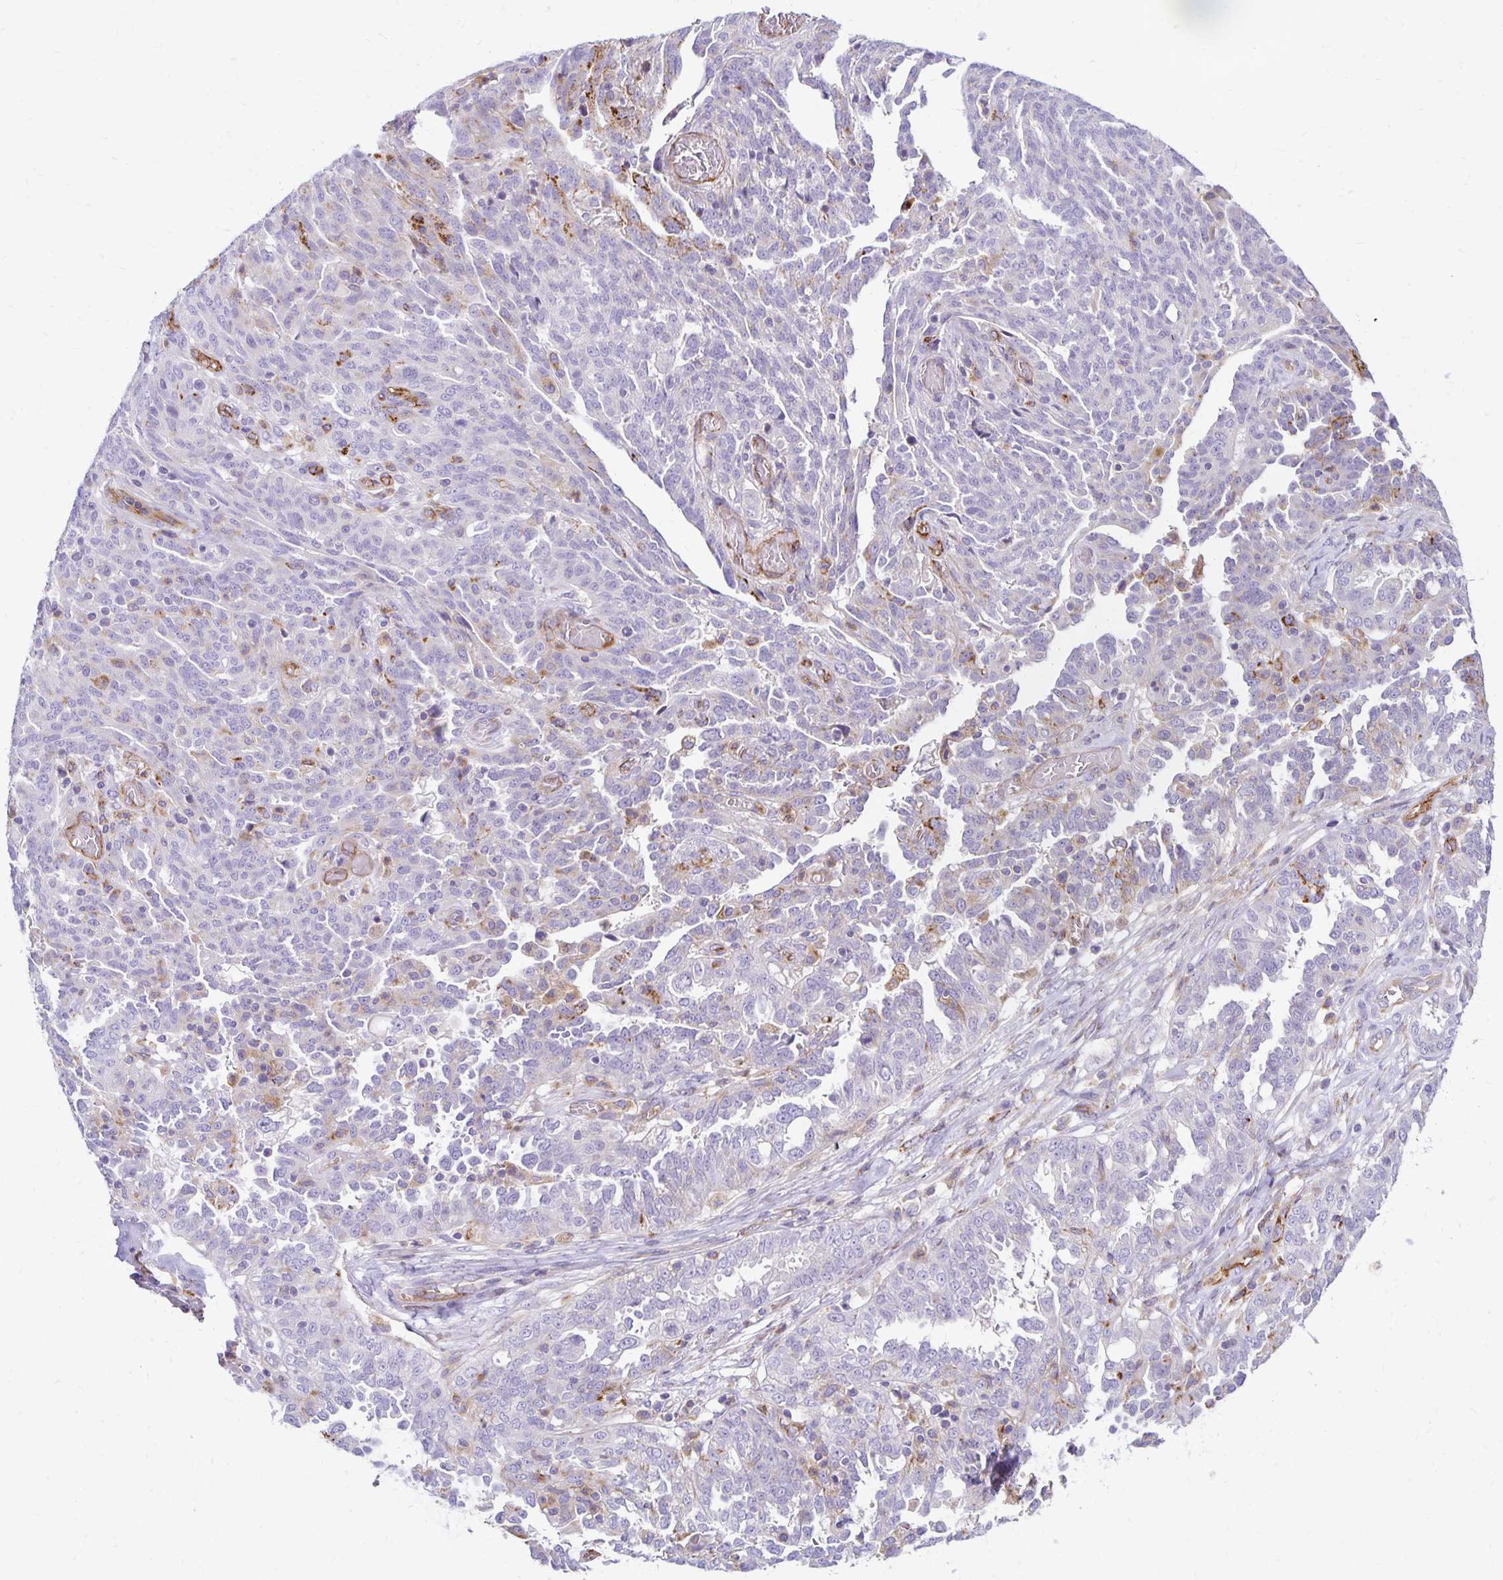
{"staining": {"intensity": "weak", "quantity": "<25%", "location": "cytoplasmic/membranous"}, "tissue": "ovarian cancer", "cell_type": "Tumor cells", "image_type": "cancer", "snomed": [{"axis": "morphology", "description": "Cystadenocarcinoma, serous, NOS"}, {"axis": "topography", "description": "Ovary"}], "caption": "Ovarian cancer (serous cystadenocarcinoma) stained for a protein using IHC displays no positivity tumor cells.", "gene": "TTYH1", "patient": {"sex": "female", "age": 67}}